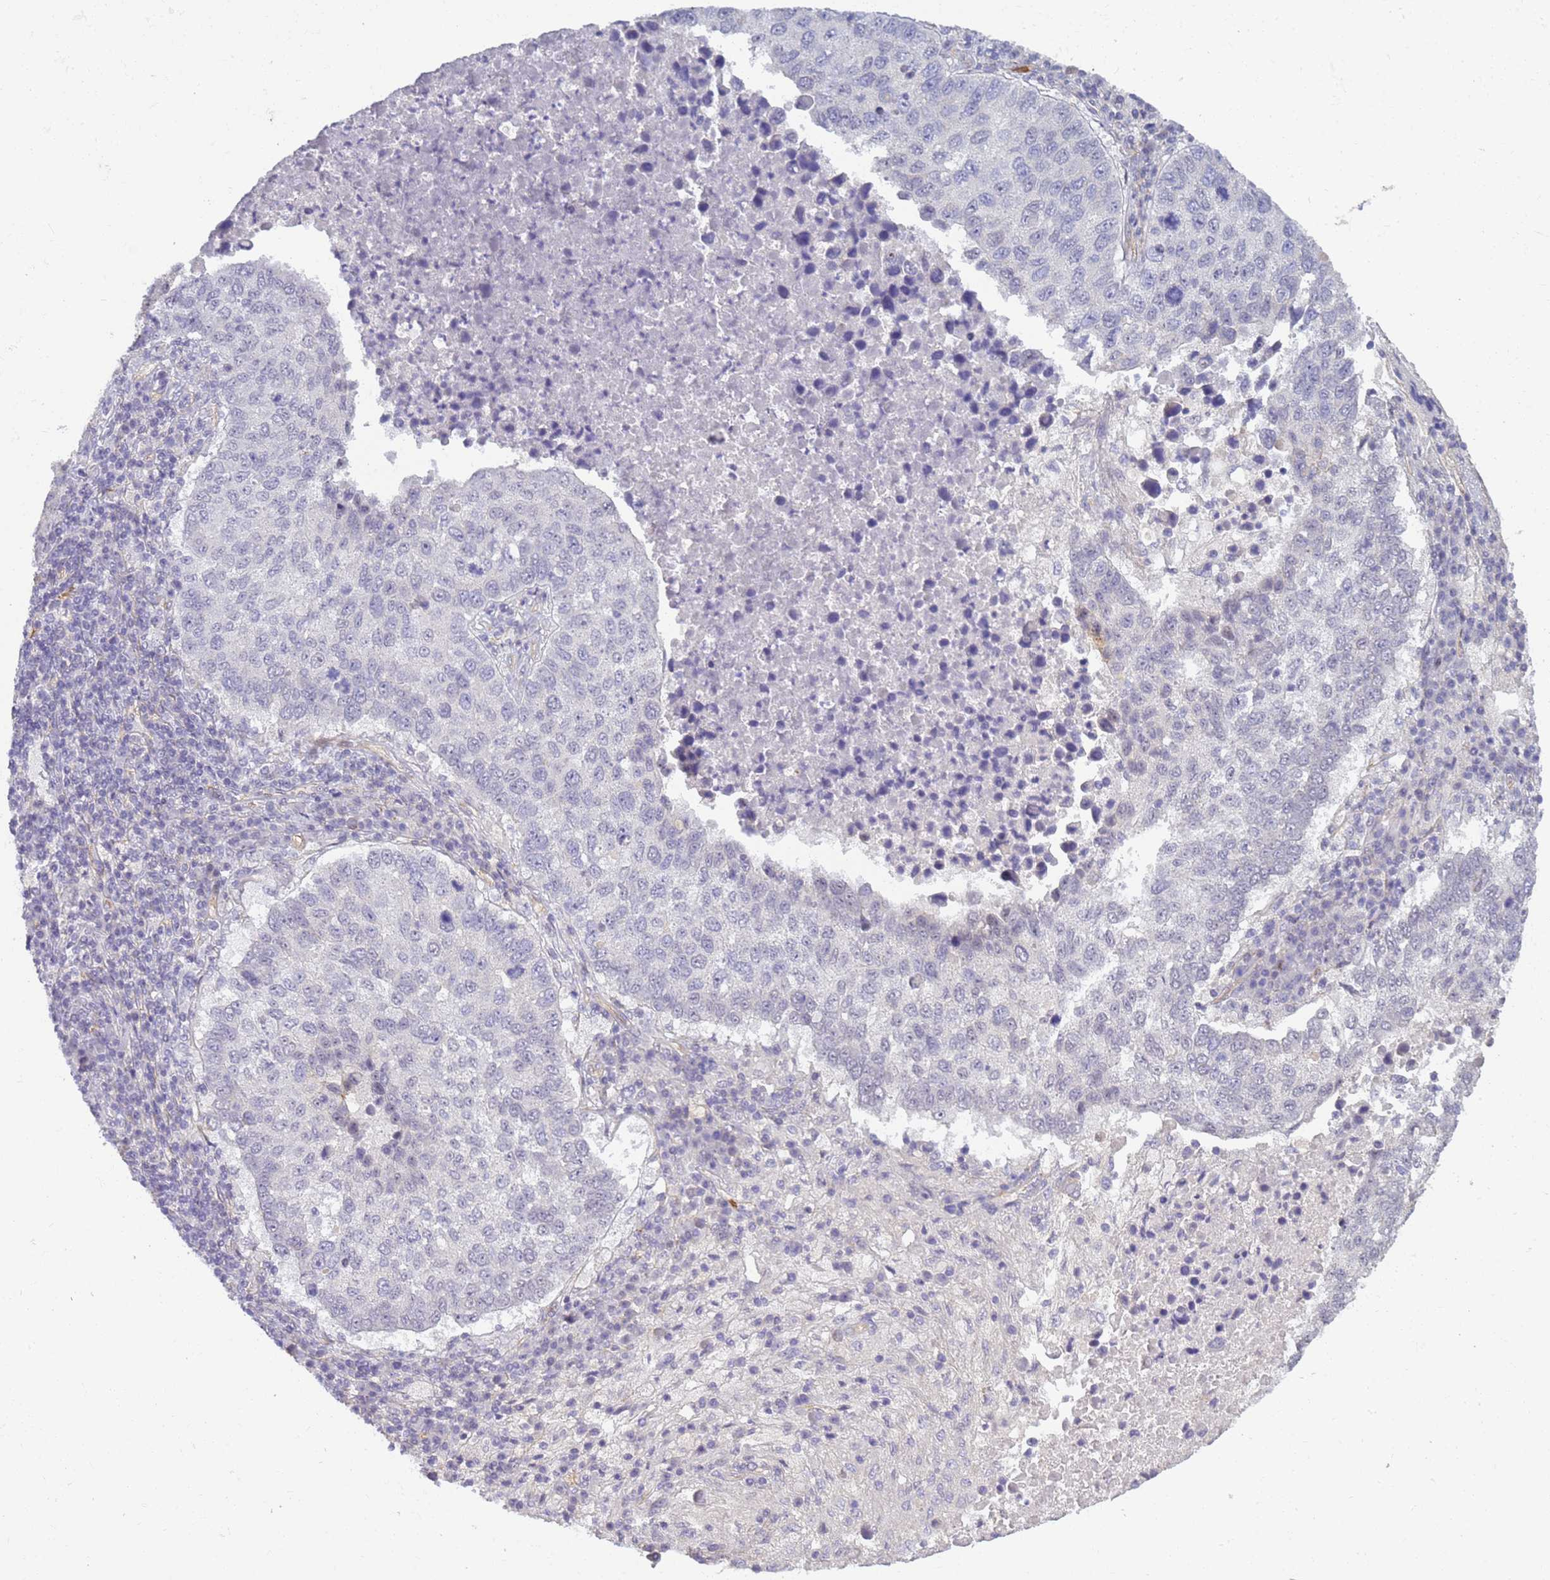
{"staining": {"intensity": "negative", "quantity": "none", "location": "none"}, "tissue": "lung cancer", "cell_type": "Tumor cells", "image_type": "cancer", "snomed": [{"axis": "morphology", "description": "Squamous cell carcinoma, NOS"}, {"axis": "topography", "description": "Lung"}], "caption": "Image shows no significant protein expression in tumor cells of squamous cell carcinoma (lung). (DAB (3,3'-diaminobenzidine) IHC visualized using brightfield microscopy, high magnification).", "gene": "GON4L", "patient": {"sex": "male", "age": 73}}